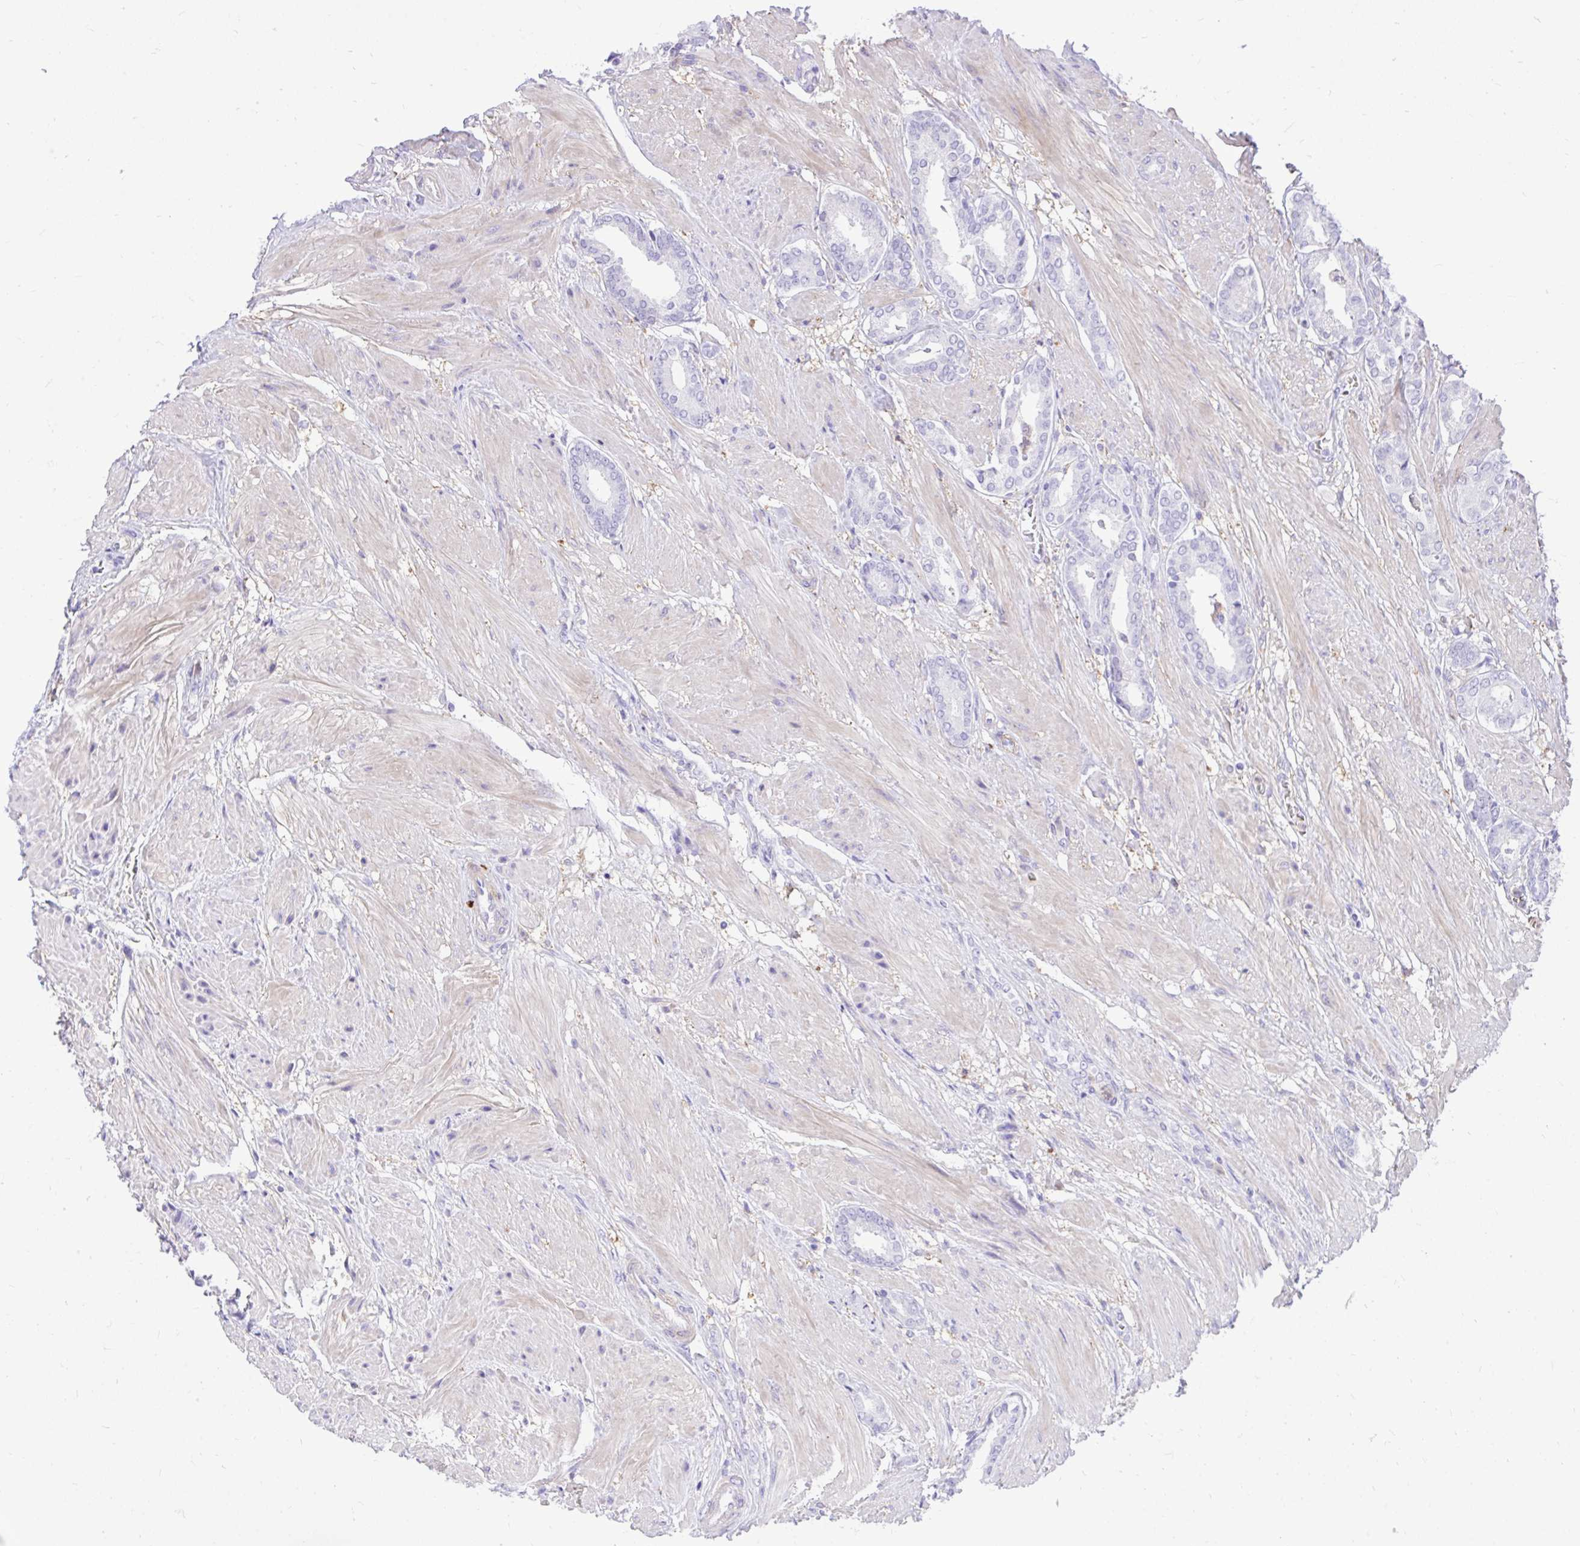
{"staining": {"intensity": "negative", "quantity": "none", "location": "none"}, "tissue": "prostate cancer", "cell_type": "Tumor cells", "image_type": "cancer", "snomed": [{"axis": "morphology", "description": "Adenocarcinoma, High grade"}, {"axis": "topography", "description": "Prostate"}], "caption": "An immunohistochemistry photomicrograph of high-grade adenocarcinoma (prostate) is shown. There is no staining in tumor cells of high-grade adenocarcinoma (prostate).", "gene": "TLR7", "patient": {"sex": "male", "age": 56}}